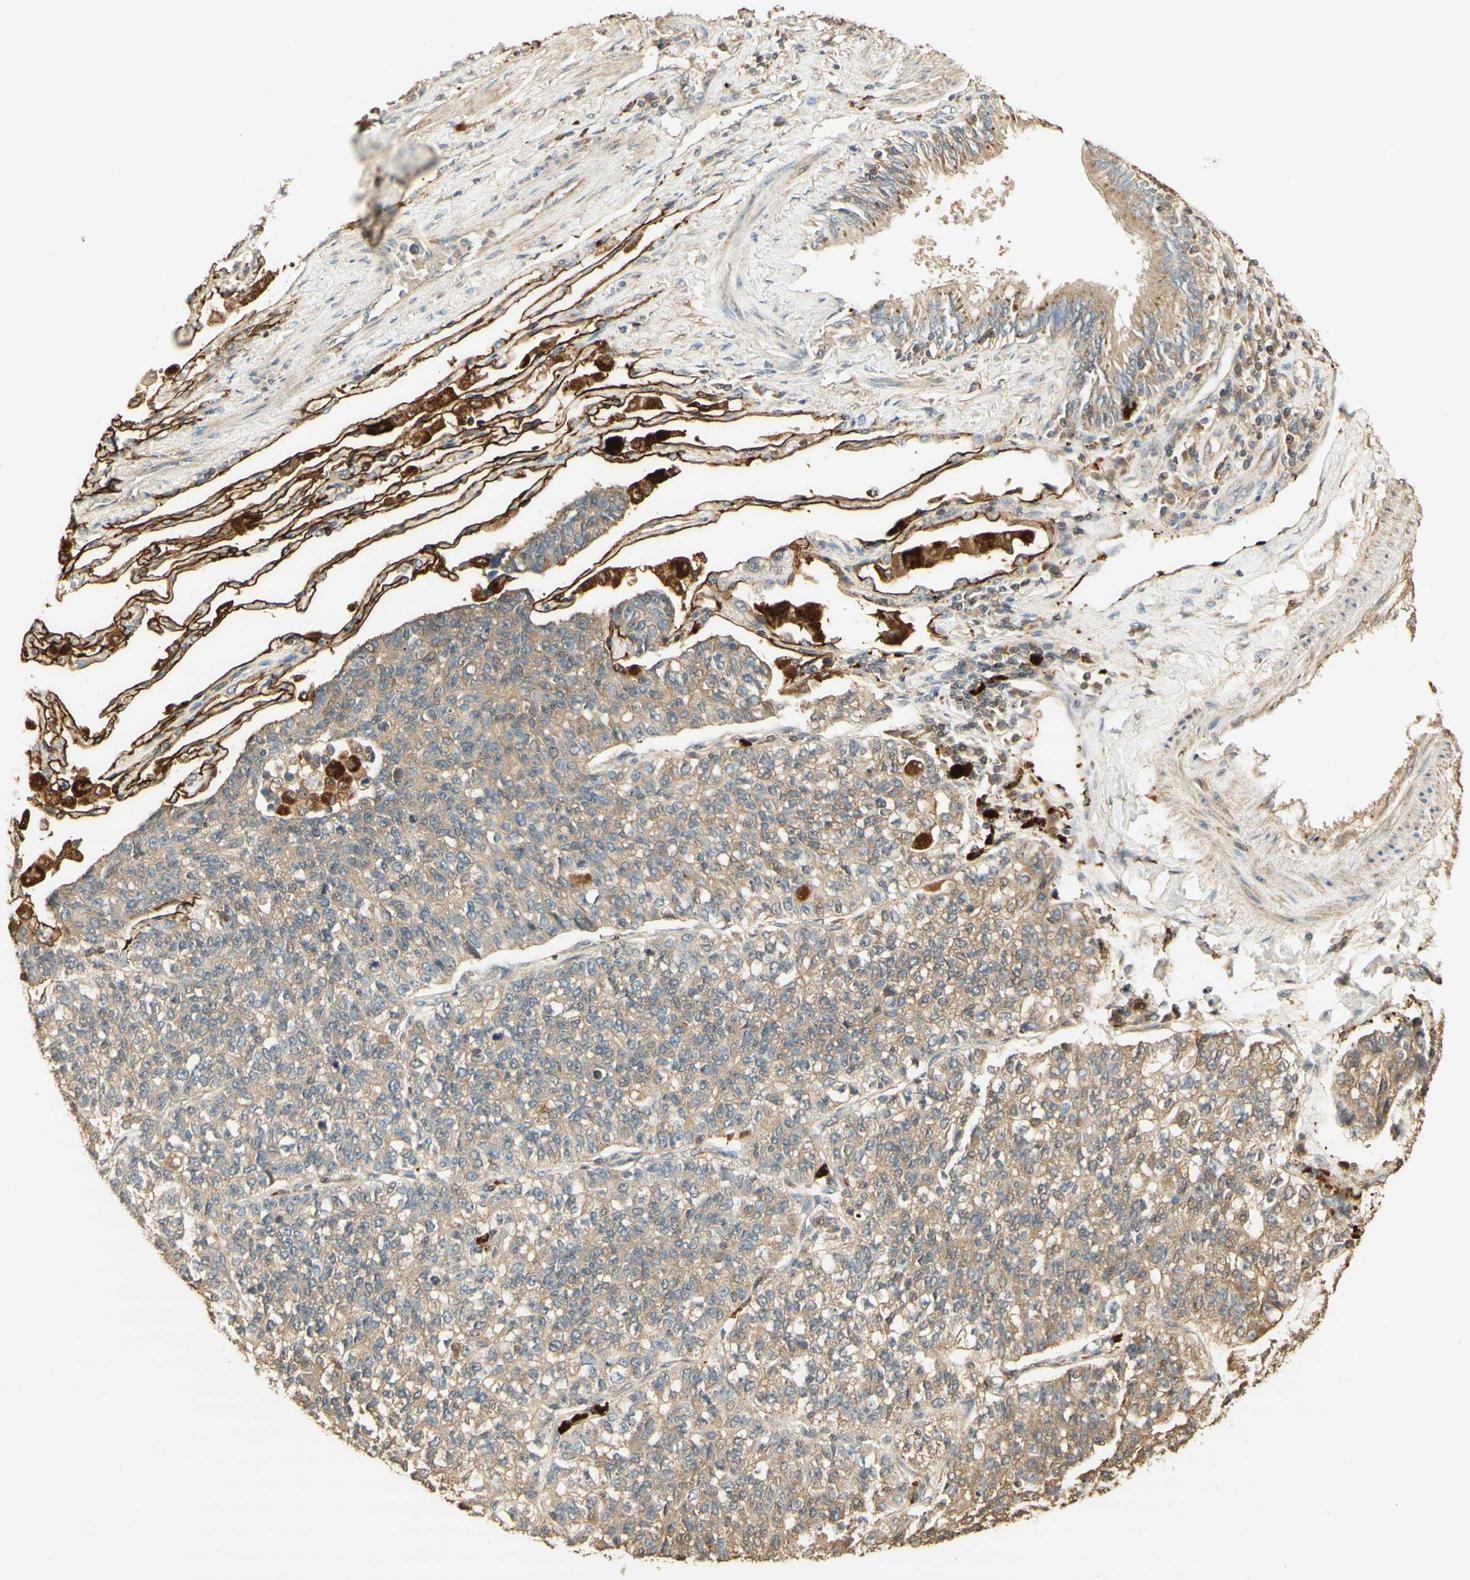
{"staining": {"intensity": "weak", "quantity": ">75%", "location": "cytoplasmic/membranous"}, "tissue": "lung cancer", "cell_type": "Tumor cells", "image_type": "cancer", "snomed": [{"axis": "morphology", "description": "Adenocarcinoma, NOS"}, {"axis": "topography", "description": "Lung"}], "caption": "Human lung cancer (adenocarcinoma) stained with a brown dye reveals weak cytoplasmic/membranous positive expression in about >75% of tumor cells.", "gene": "AGER", "patient": {"sex": "male", "age": 49}}